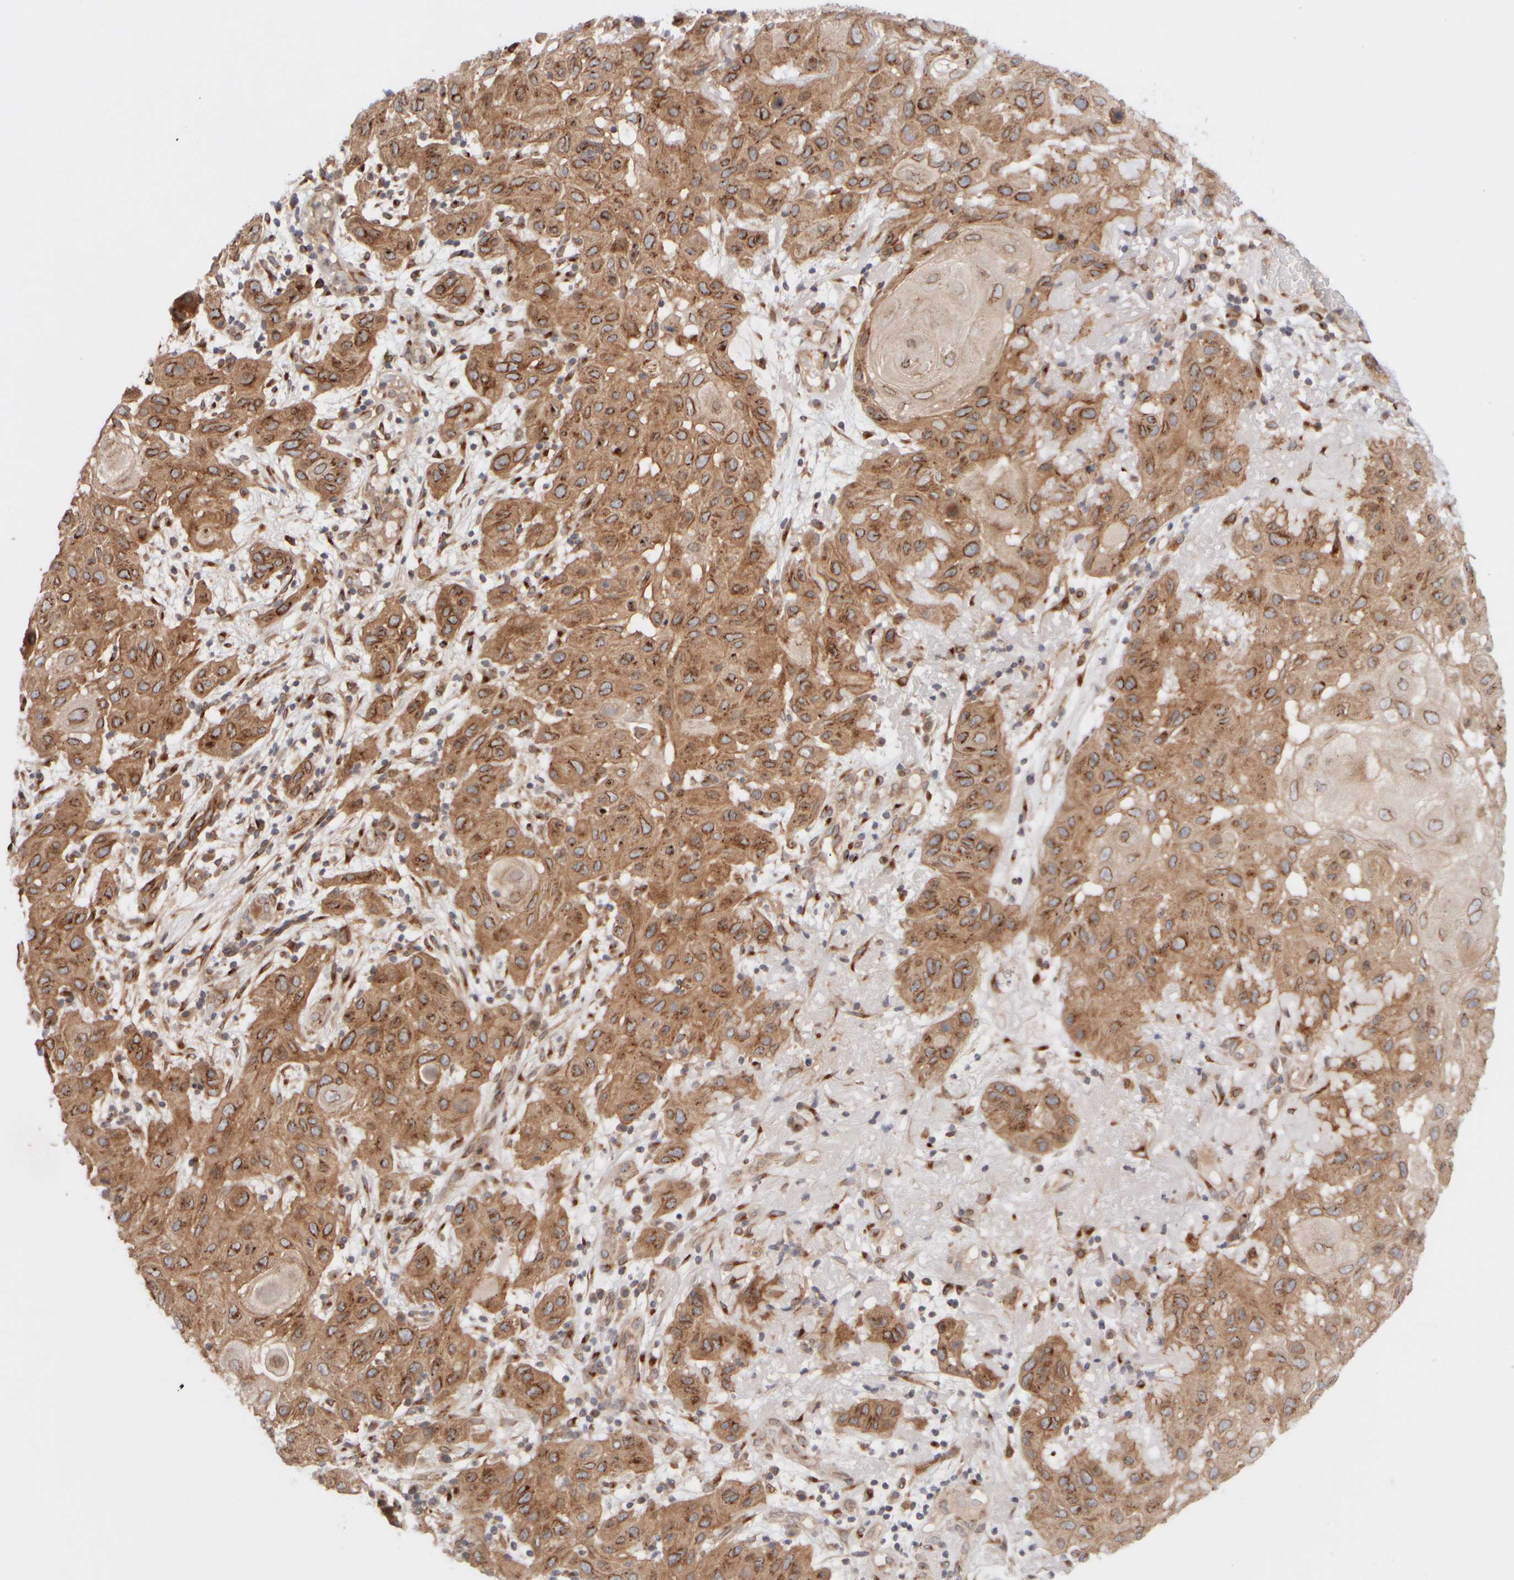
{"staining": {"intensity": "moderate", "quantity": ">75%", "location": "cytoplasmic/membranous"}, "tissue": "skin cancer", "cell_type": "Tumor cells", "image_type": "cancer", "snomed": [{"axis": "morphology", "description": "Normal tissue, NOS"}, {"axis": "morphology", "description": "Squamous cell carcinoma, NOS"}, {"axis": "topography", "description": "Skin"}], "caption": "Brown immunohistochemical staining in squamous cell carcinoma (skin) exhibits moderate cytoplasmic/membranous staining in about >75% of tumor cells. (DAB (3,3'-diaminobenzidine) IHC with brightfield microscopy, high magnification).", "gene": "GCN1", "patient": {"sex": "female", "age": 96}}